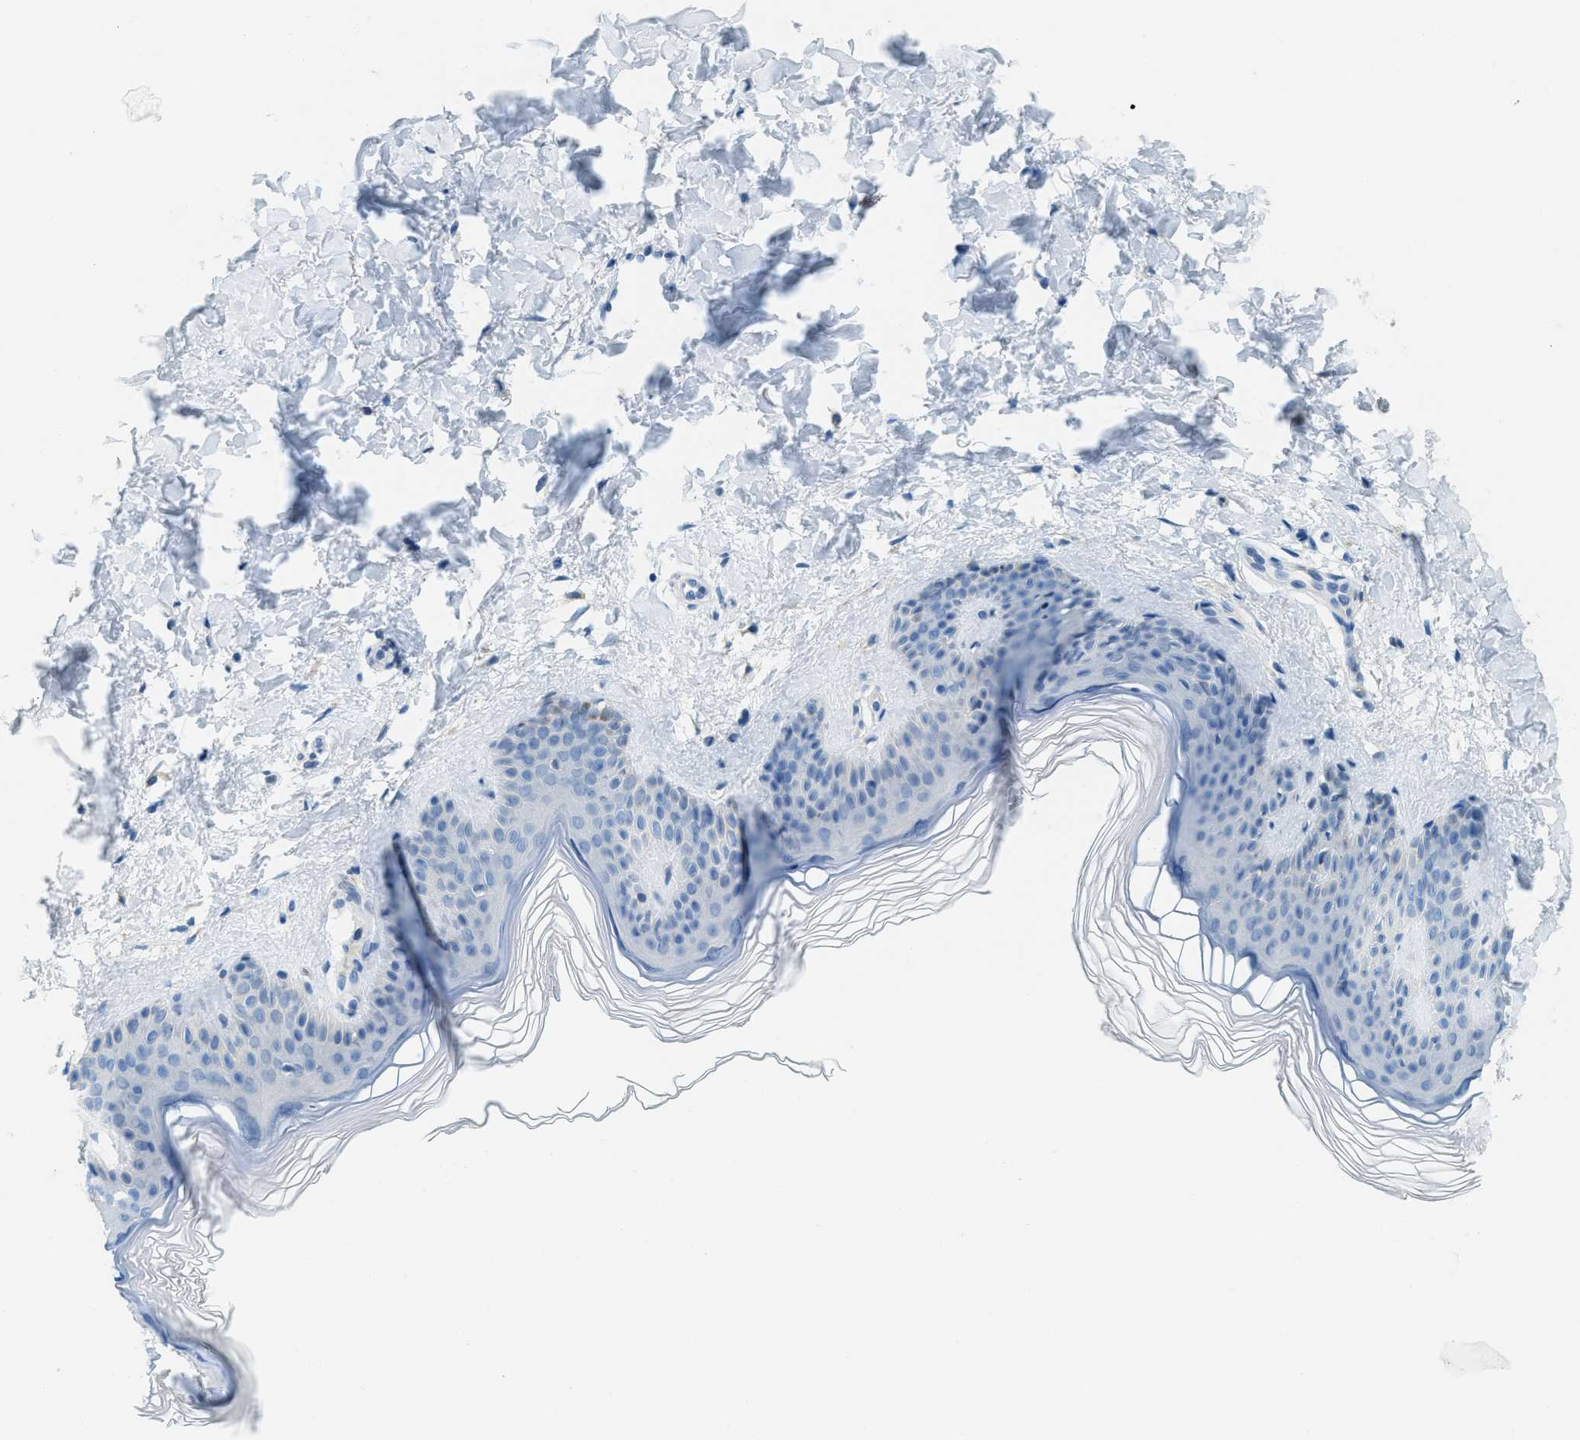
{"staining": {"intensity": "negative", "quantity": "none", "location": "none"}, "tissue": "skin", "cell_type": "Fibroblasts", "image_type": "normal", "snomed": [{"axis": "morphology", "description": "Normal tissue, NOS"}, {"axis": "morphology", "description": "Malignant melanoma, Metastatic site"}, {"axis": "topography", "description": "Skin"}], "caption": "The image demonstrates no significant positivity in fibroblasts of skin. (Immunohistochemistry (ihc), brightfield microscopy, high magnification).", "gene": "MATCAP2", "patient": {"sex": "male", "age": 41}}